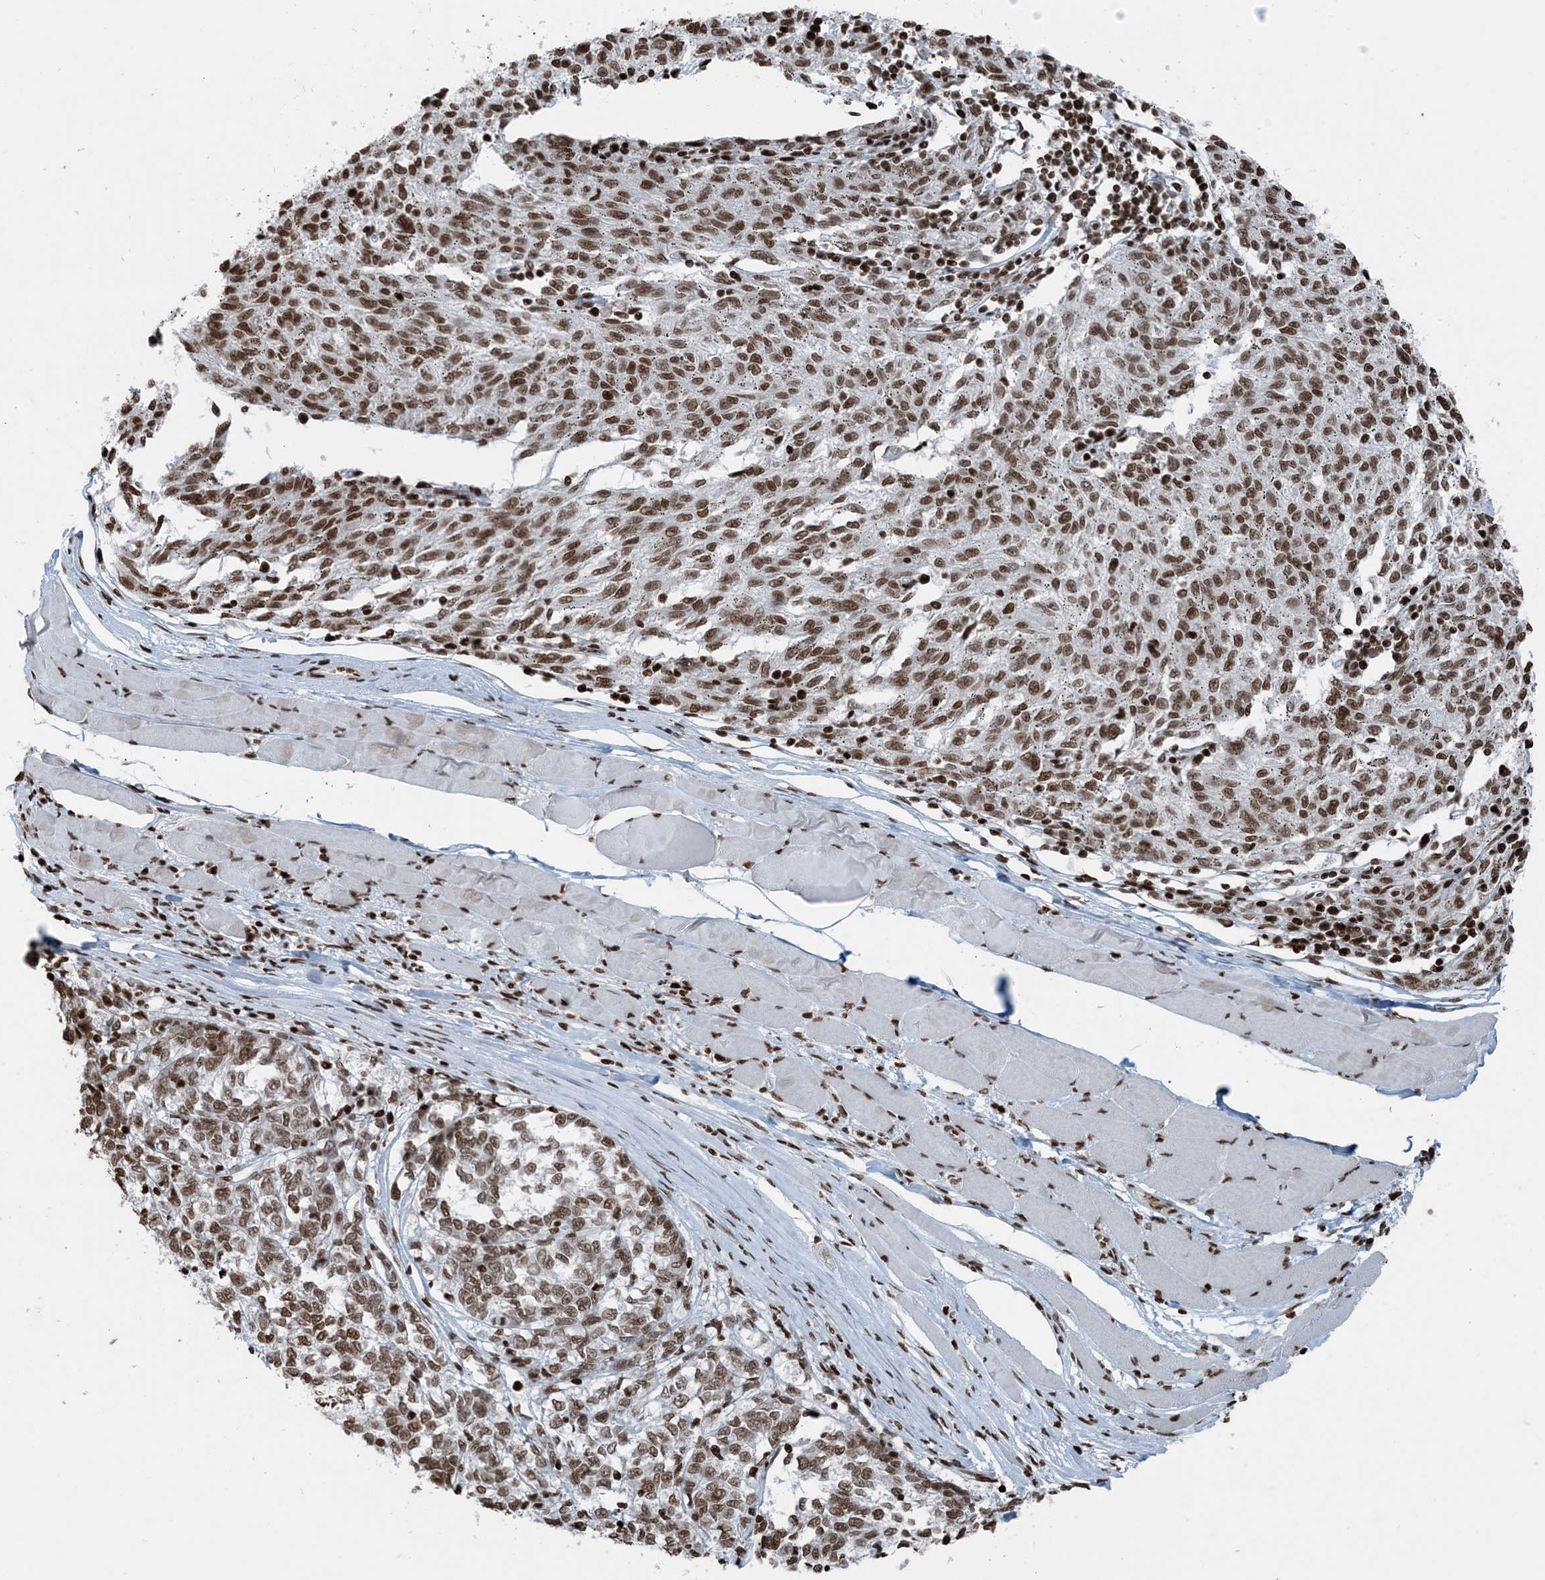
{"staining": {"intensity": "moderate", "quantity": ">75%", "location": "nuclear"}, "tissue": "melanoma", "cell_type": "Tumor cells", "image_type": "cancer", "snomed": [{"axis": "morphology", "description": "Malignant melanoma, NOS"}, {"axis": "topography", "description": "Skin"}], "caption": "Approximately >75% of tumor cells in human malignant melanoma show moderate nuclear protein staining as visualized by brown immunohistochemical staining.", "gene": "H3-3B", "patient": {"sex": "female", "age": 72}}